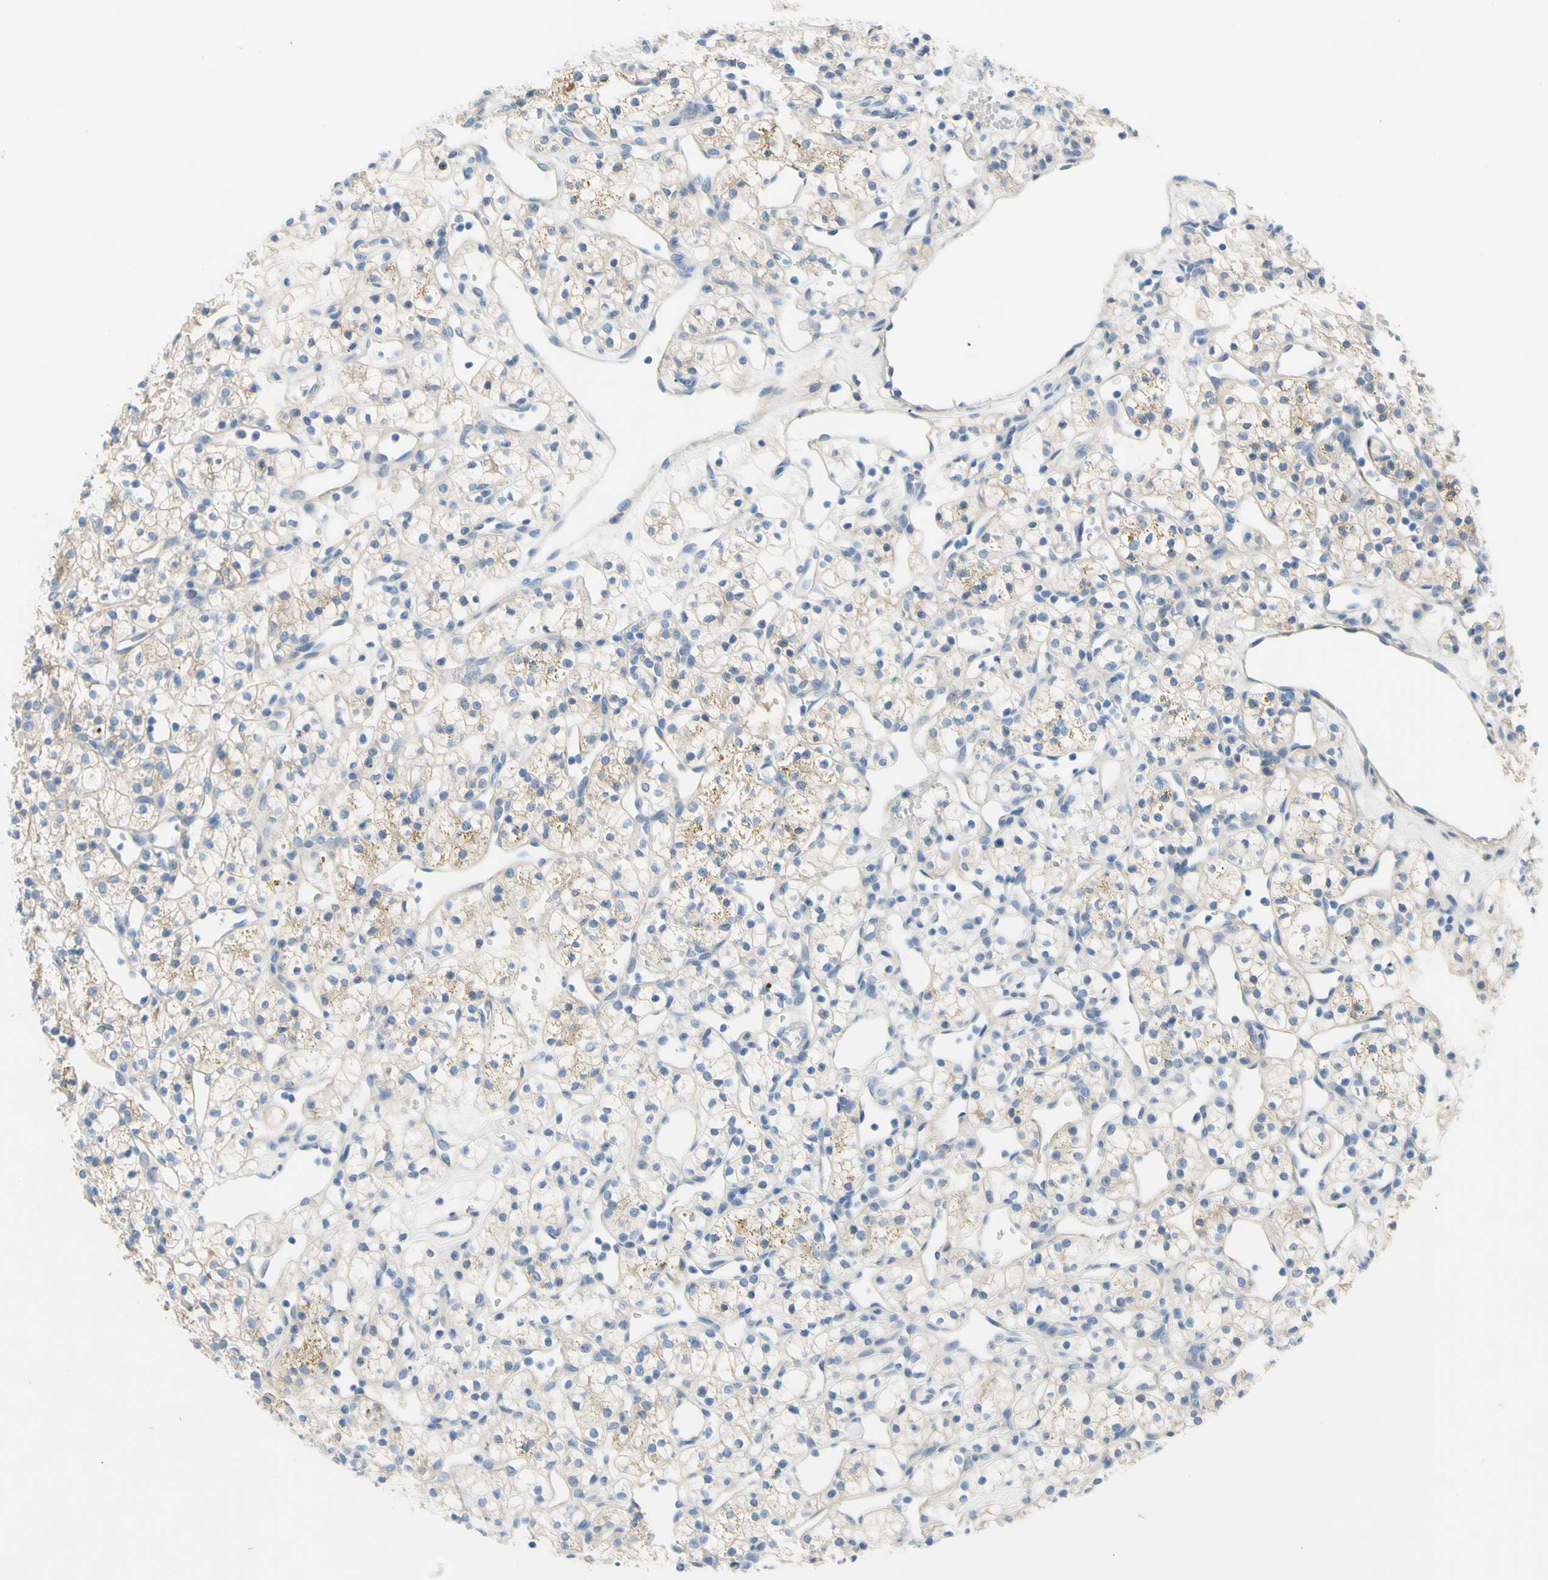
{"staining": {"intensity": "weak", "quantity": "<25%", "location": "cytoplasmic/membranous"}, "tissue": "renal cancer", "cell_type": "Tumor cells", "image_type": "cancer", "snomed": [{"axis": "morphology", "description": "Adenocarcinoma, NOS"}, {"axis": "topography", "description": "Kidney"}], "caption": "Tumor cells are negative for protein expression in human adenocarcinoma (renal).", "gene": "TMEM59L", "patient": {"sex": "female", "age": 60}}